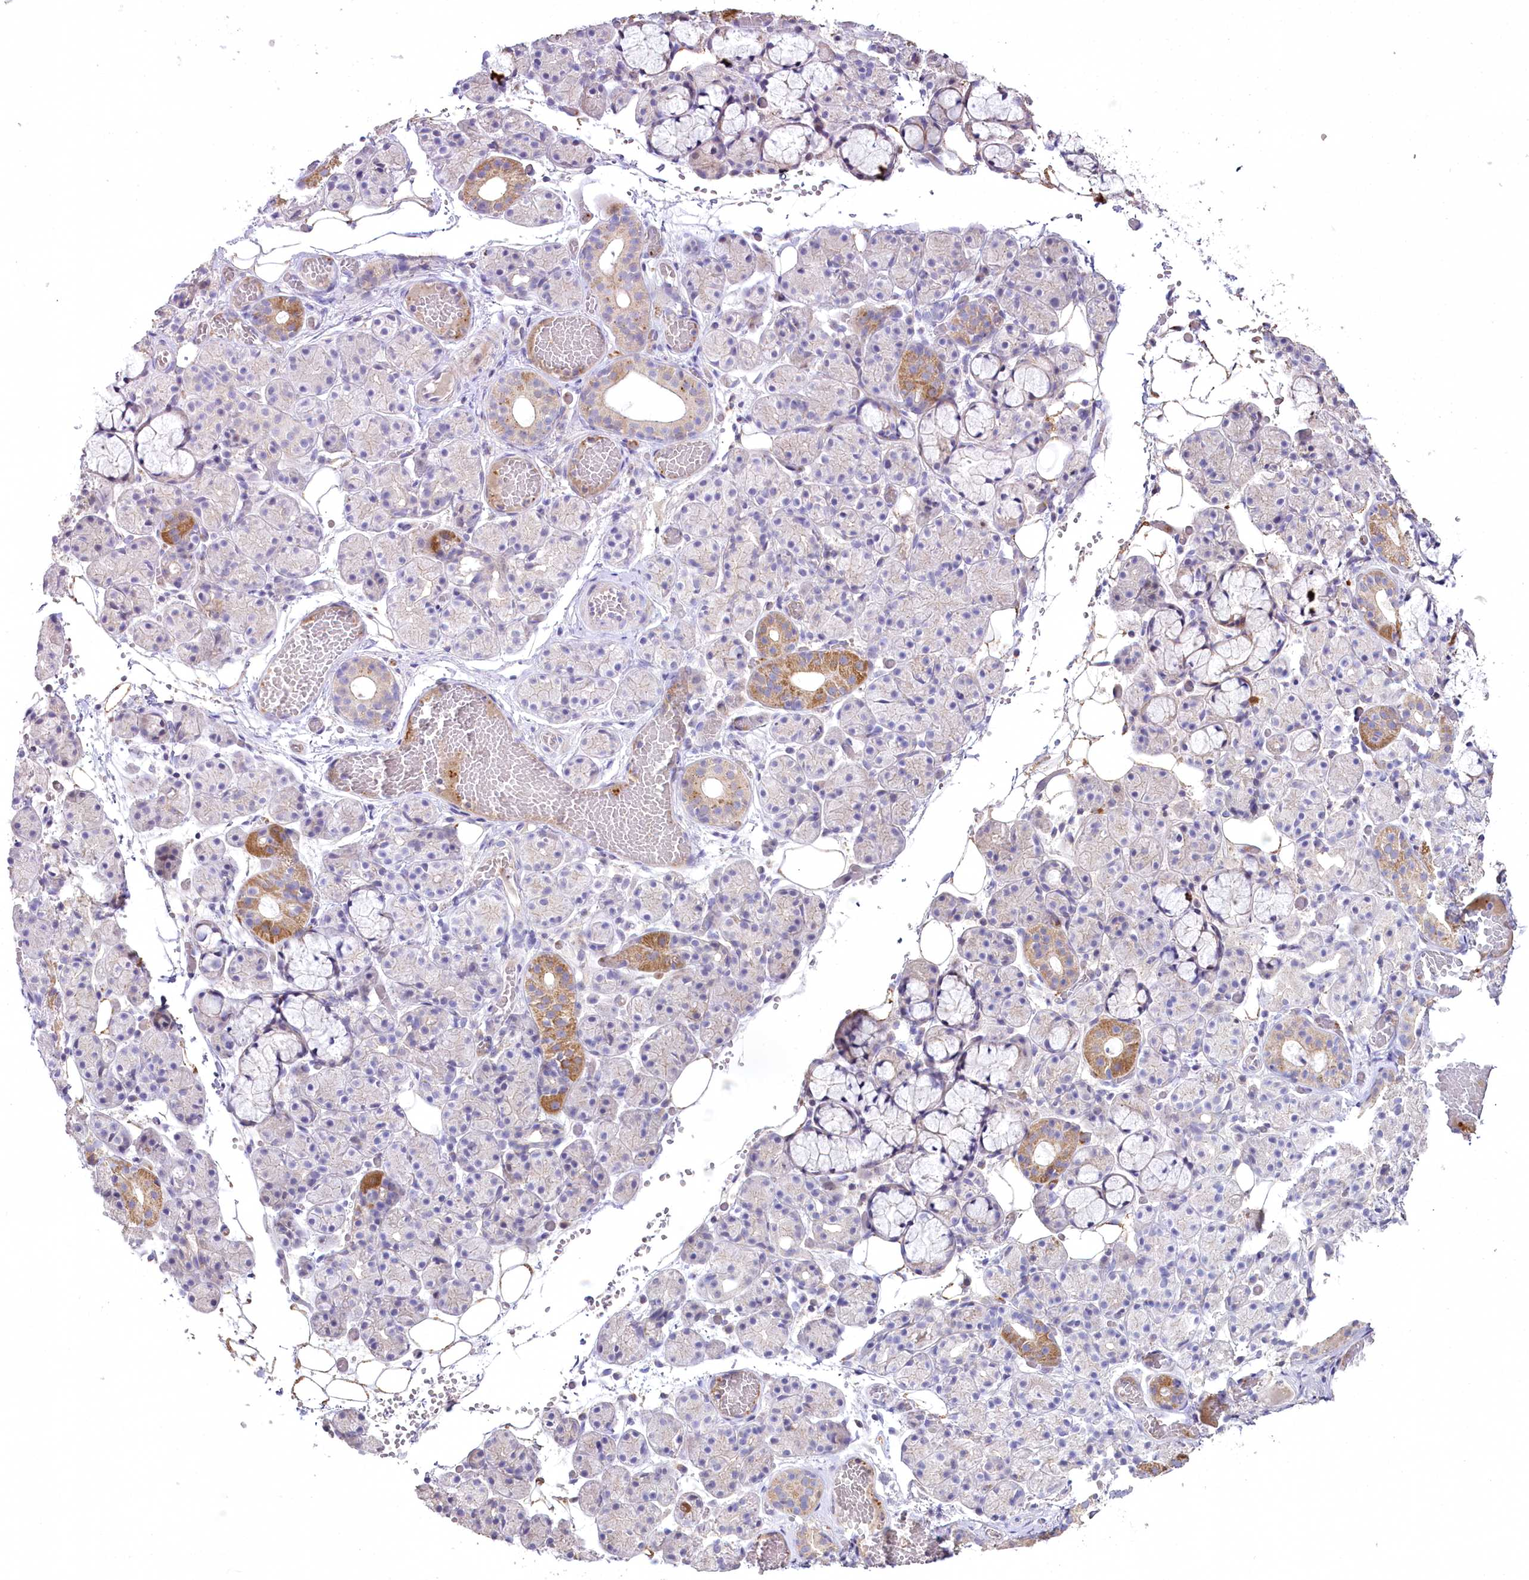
{"staining": {"intensity": "moderate", "quantity": "<25%", "location": "cytoplasmic/membranous"}, "tissue": "salivary gland", "cell_type": "Glandular cells", "image_type": "normal", "snomed": [{"axis": "morphology", "description": "Normal tissue, NOS"}, {"axis": "topography", "description": "Salivary gland"}], "caption": "Salivary gland stained for a protein shows moderate cytoplasmic/membranous positivity in glandular cells. (Brightfield microscopy of DAB IHC at high magnification).", "gene": "SLC6A11", "patient": {"sex": "male", "age": 63}}